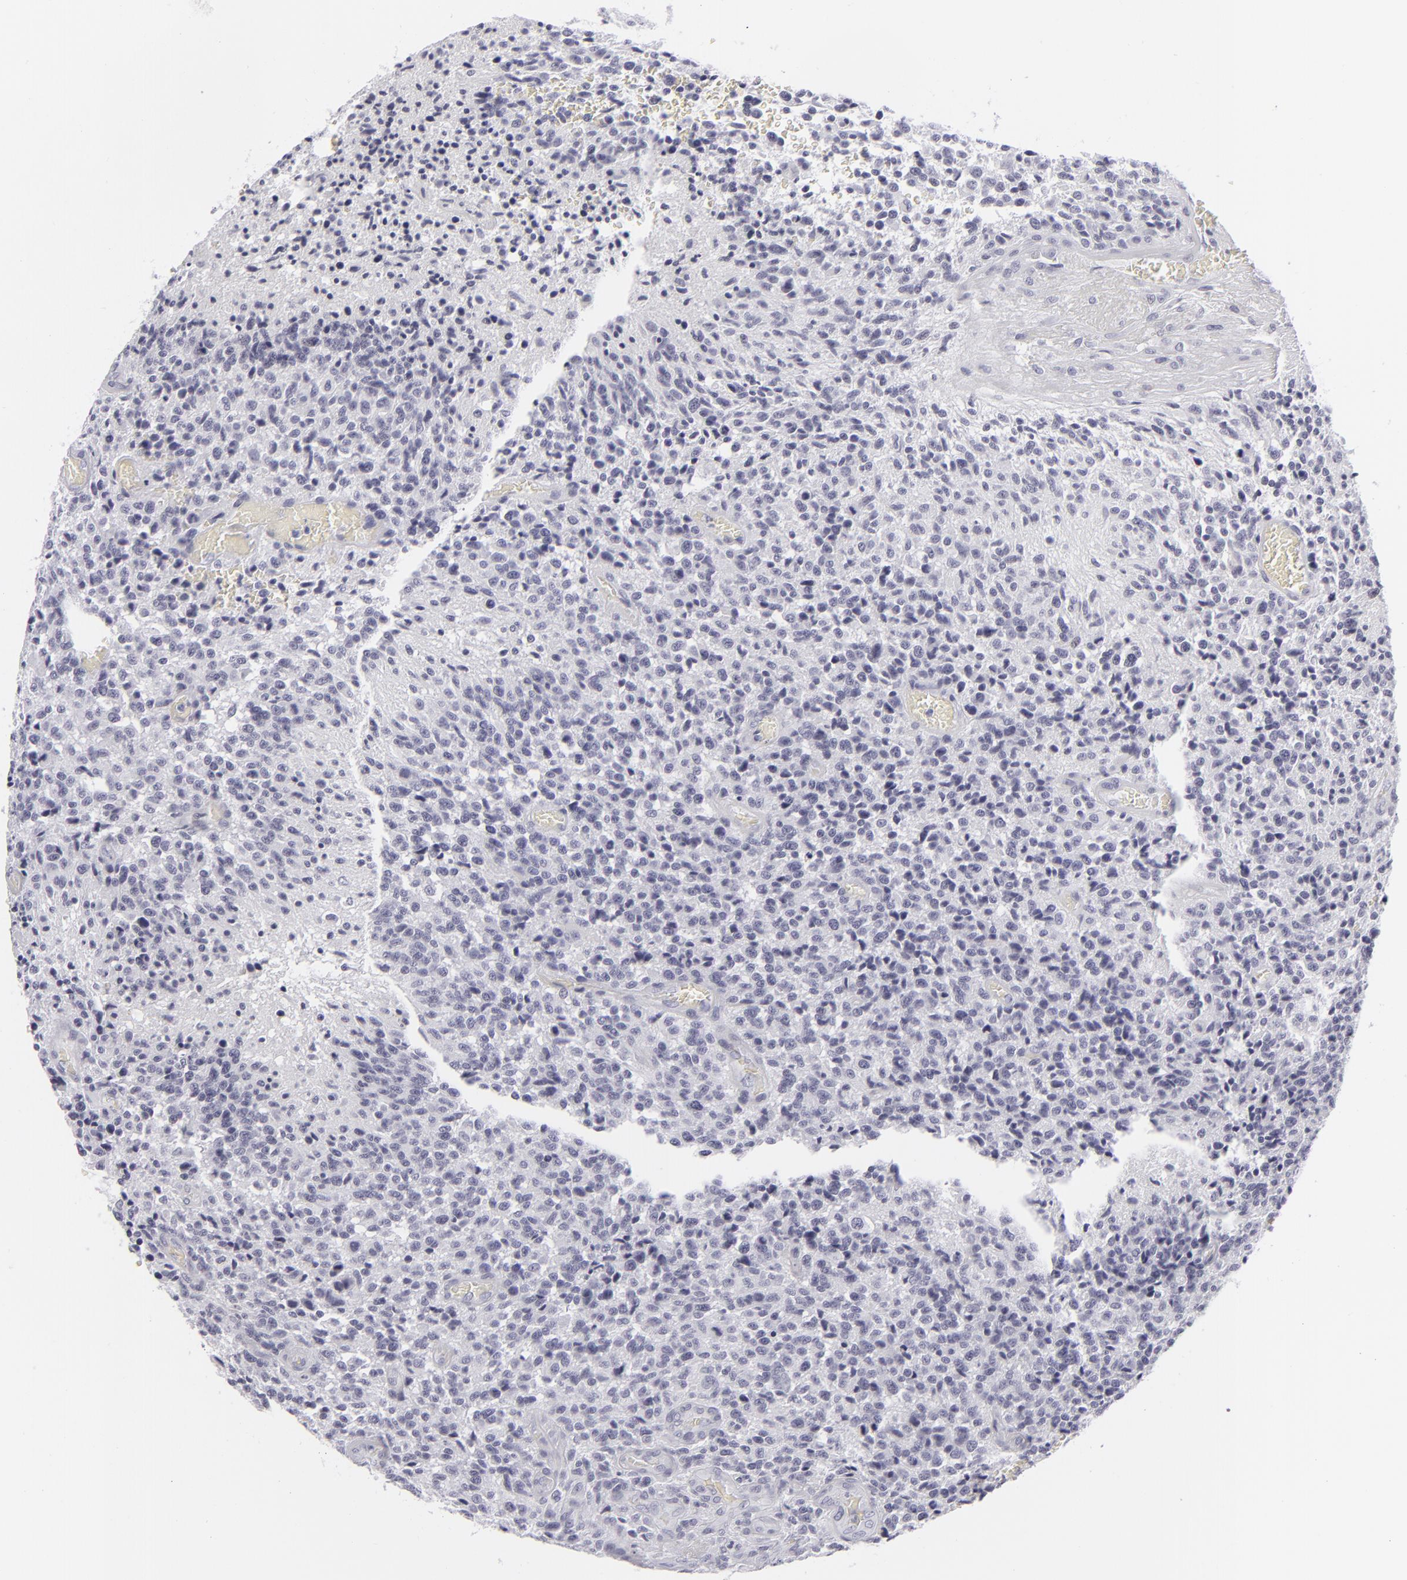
{"staining": {"intensity": "negative", "quantity": "none", "location": "none"}, "tissue": "glioma", "cell_type": "Tumor cells", "image_type": "cancer", "snomed": [{"axis": "morphology", "description": "Glioma, malignant, High grade"}, {"axis": "topography", "description": "Brain"}], "caption": "Micrograph shows no significant protein positivity in tumor cells of high-grade glioma (malignant).", "gene": "CD7", "patient": {"sex": "male", "age": 36}}